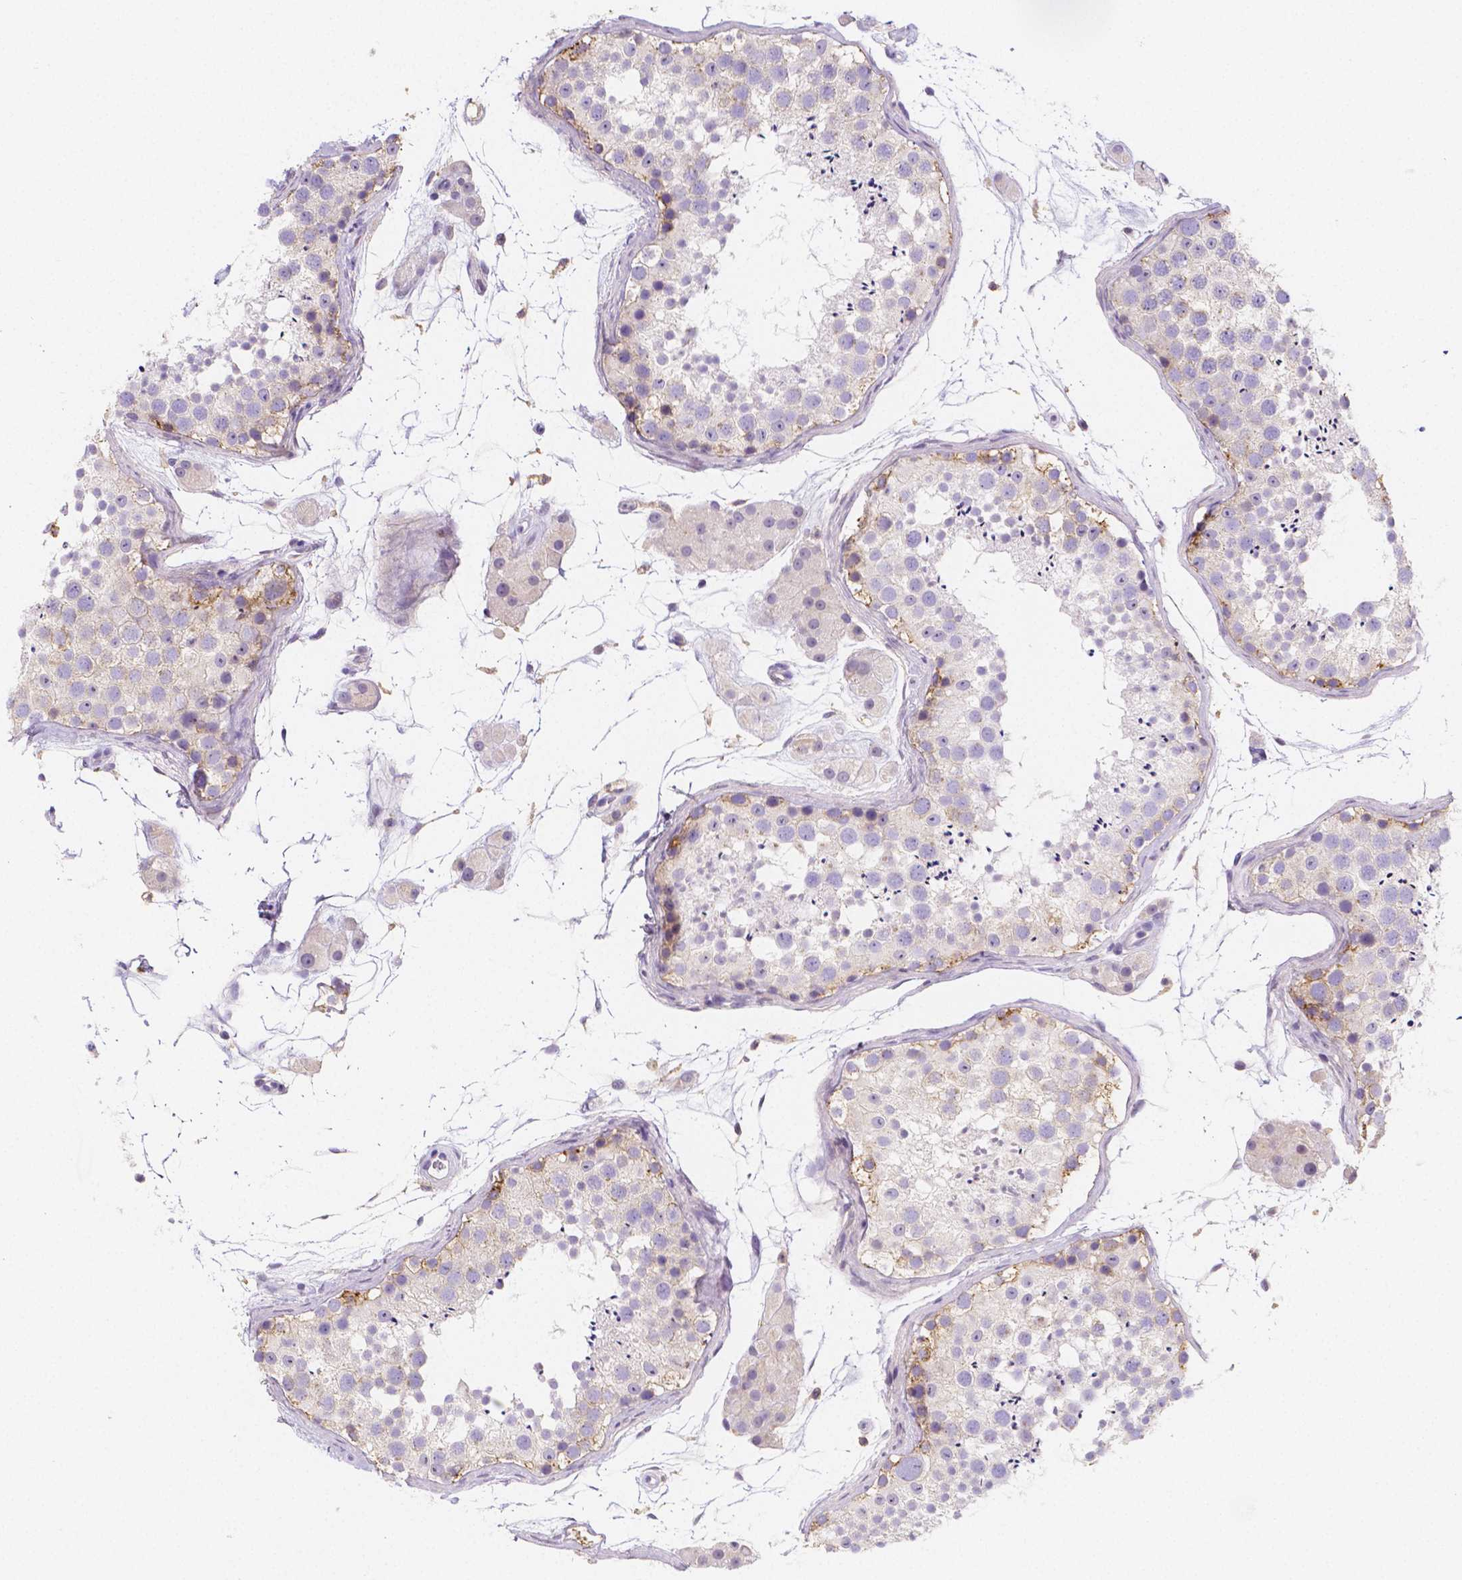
{"staining": {"intensity": "moderate", "quantity": "<25%", "location": "cytoplasmic/membranous"}, "tissue": "testis", "cell_type": "Cells in seminiferous ducts", "image_type": "normal", "snomed": [{"axis": "morphology", "description": "Normal tissue, NOS"}, {"axis": "topography", "description": "Testis"}], "caption": "DAB (3,3'-diaminobenzidine) immunohistochemical staining of benign human testis shows moderate cytoplasmic/membranous protein expression in about <25% of cells in seminiferous ducts. (DAB (3,3'-diaminobenzidine) IHC, brown staining for protein, blue staining for nuclei).", "gene": "GABRD", "patient": {"sex": "male", "age": 41}}